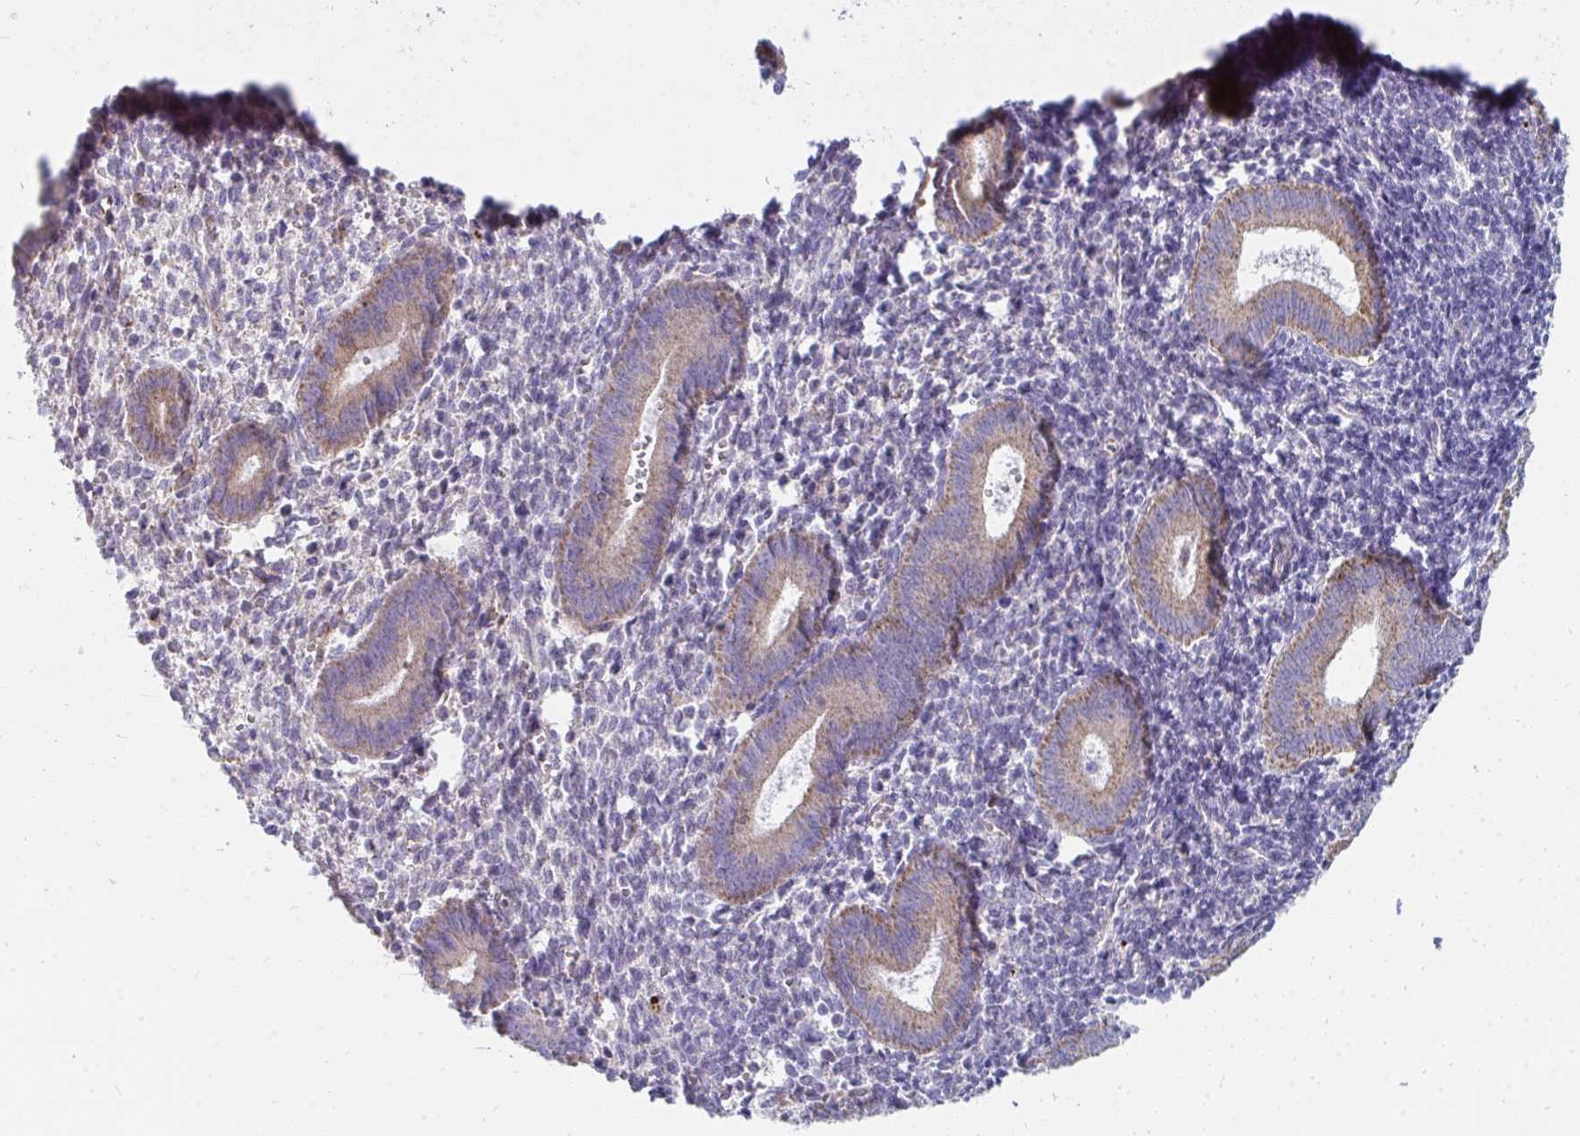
{"staining": {"intensity": "negative", "quantity": "none", "location": "none"}, "tissue": "endometrium", "cell_type": "Cells in endometrial stroma", "image_type": "normal", "snomed": [{"axis": "morphology", "description": "Normal tissue, NOS"}, {"axis": "topography", "description": "Endometrium"}], "caption": "DAB (3,3'-diaminobenzidine) immunohistochemical staining of benign human endometrium exhibits no significant positivity in cells in endometrial stroma.", "gene": "PC", "patient": {"sex": "female", "age": 25}}